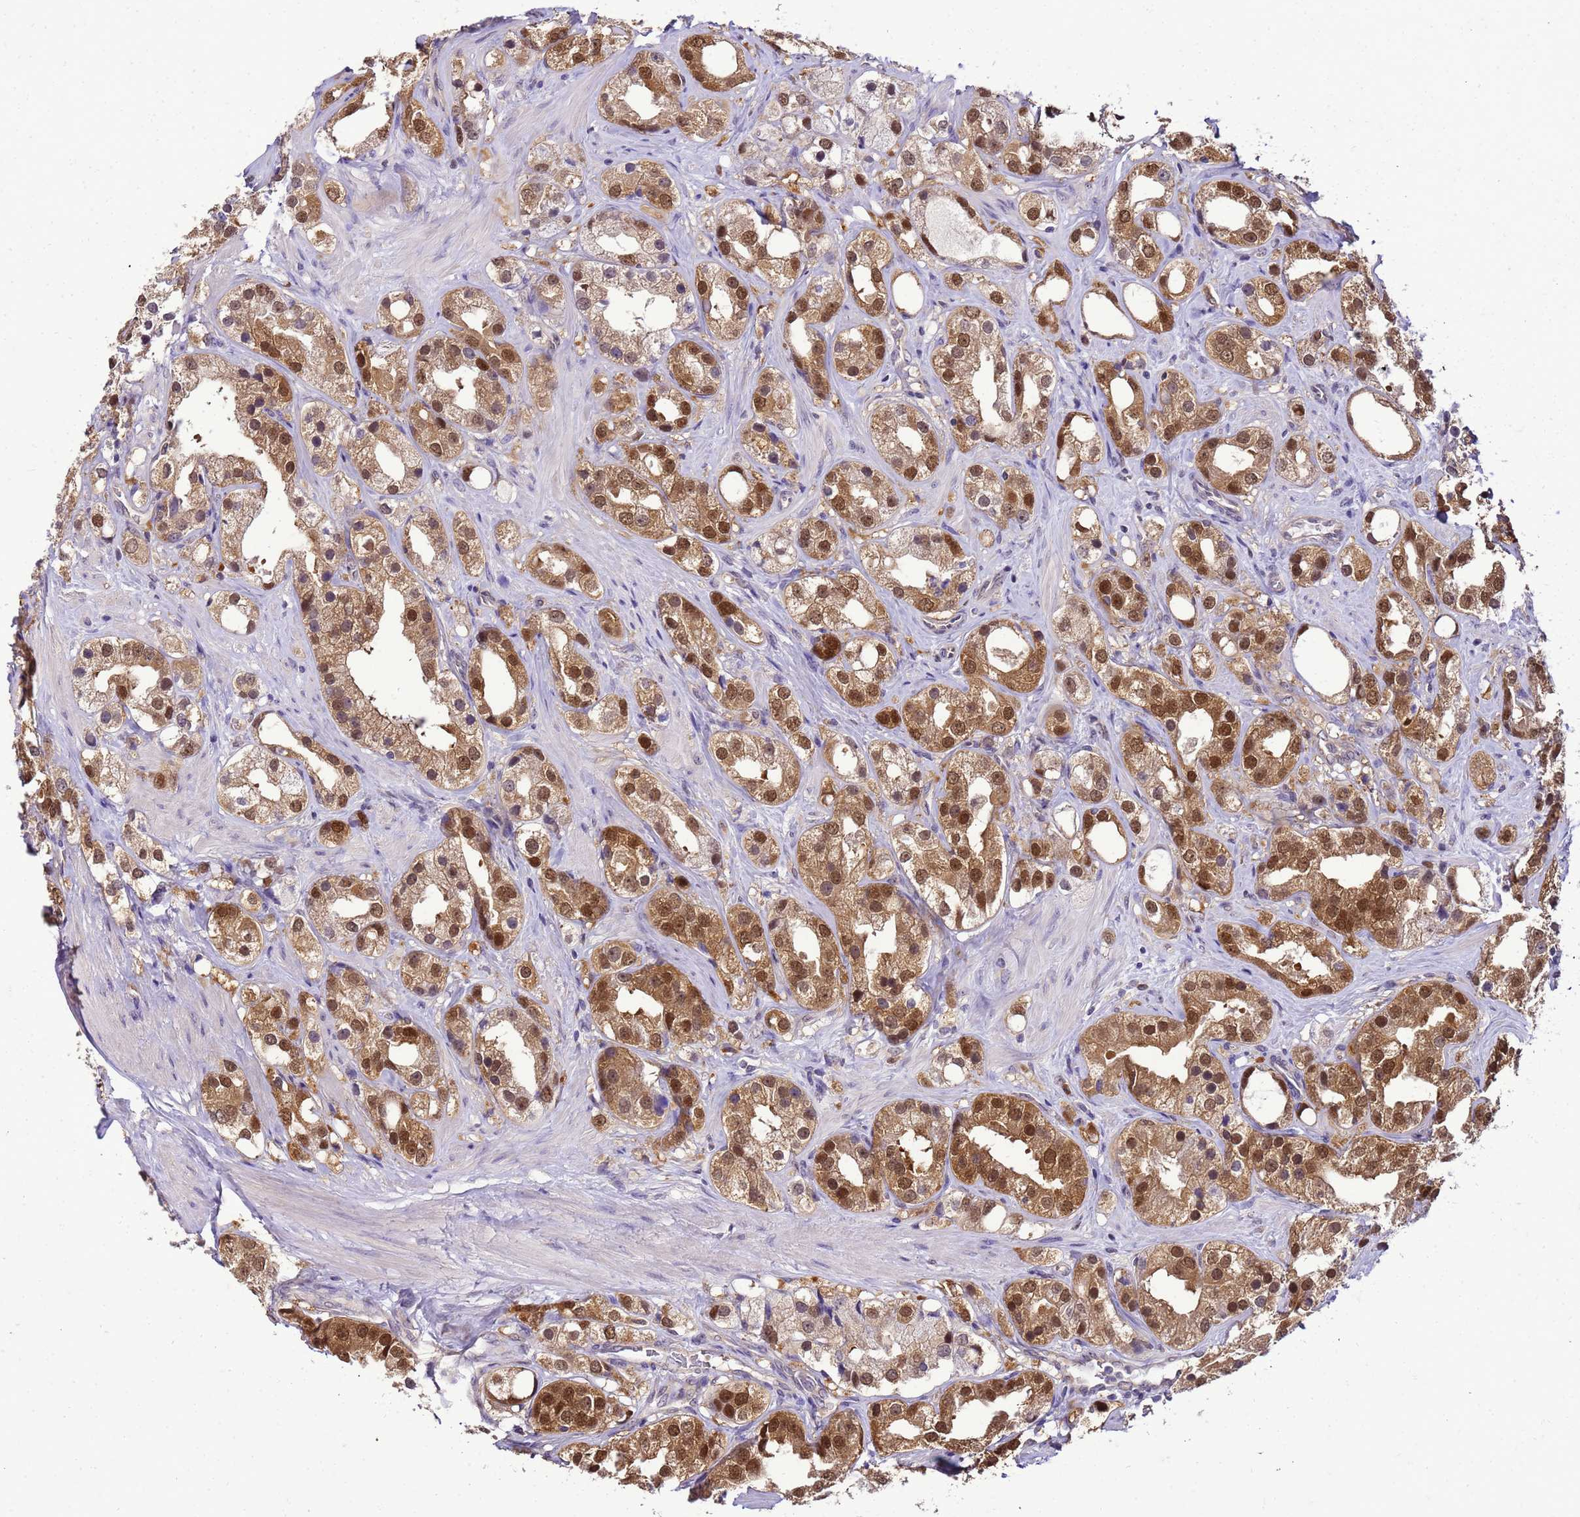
{"staining": {"intensity": "moderate", "quantity": ">75%", "location": "cytoplasmic/membranous,nuclear"}, "tissue": "prostate cancer", "cell_type": "Tumor cells", "image_type": "cancer", "snomed": [{"axis": "morphology", "description": "Adenocarcinoma, NOS"}, {"axis": "topography", "description": "Prostate"}], "caption": "A brown stain highlights moderate cytoplasmic/membranous and nuclear staining of a protein in prostate cancer (adenocarcinoma) tumor cells.", "gene": "DDI2", "patient": {"sex": "male", "age": 79}}